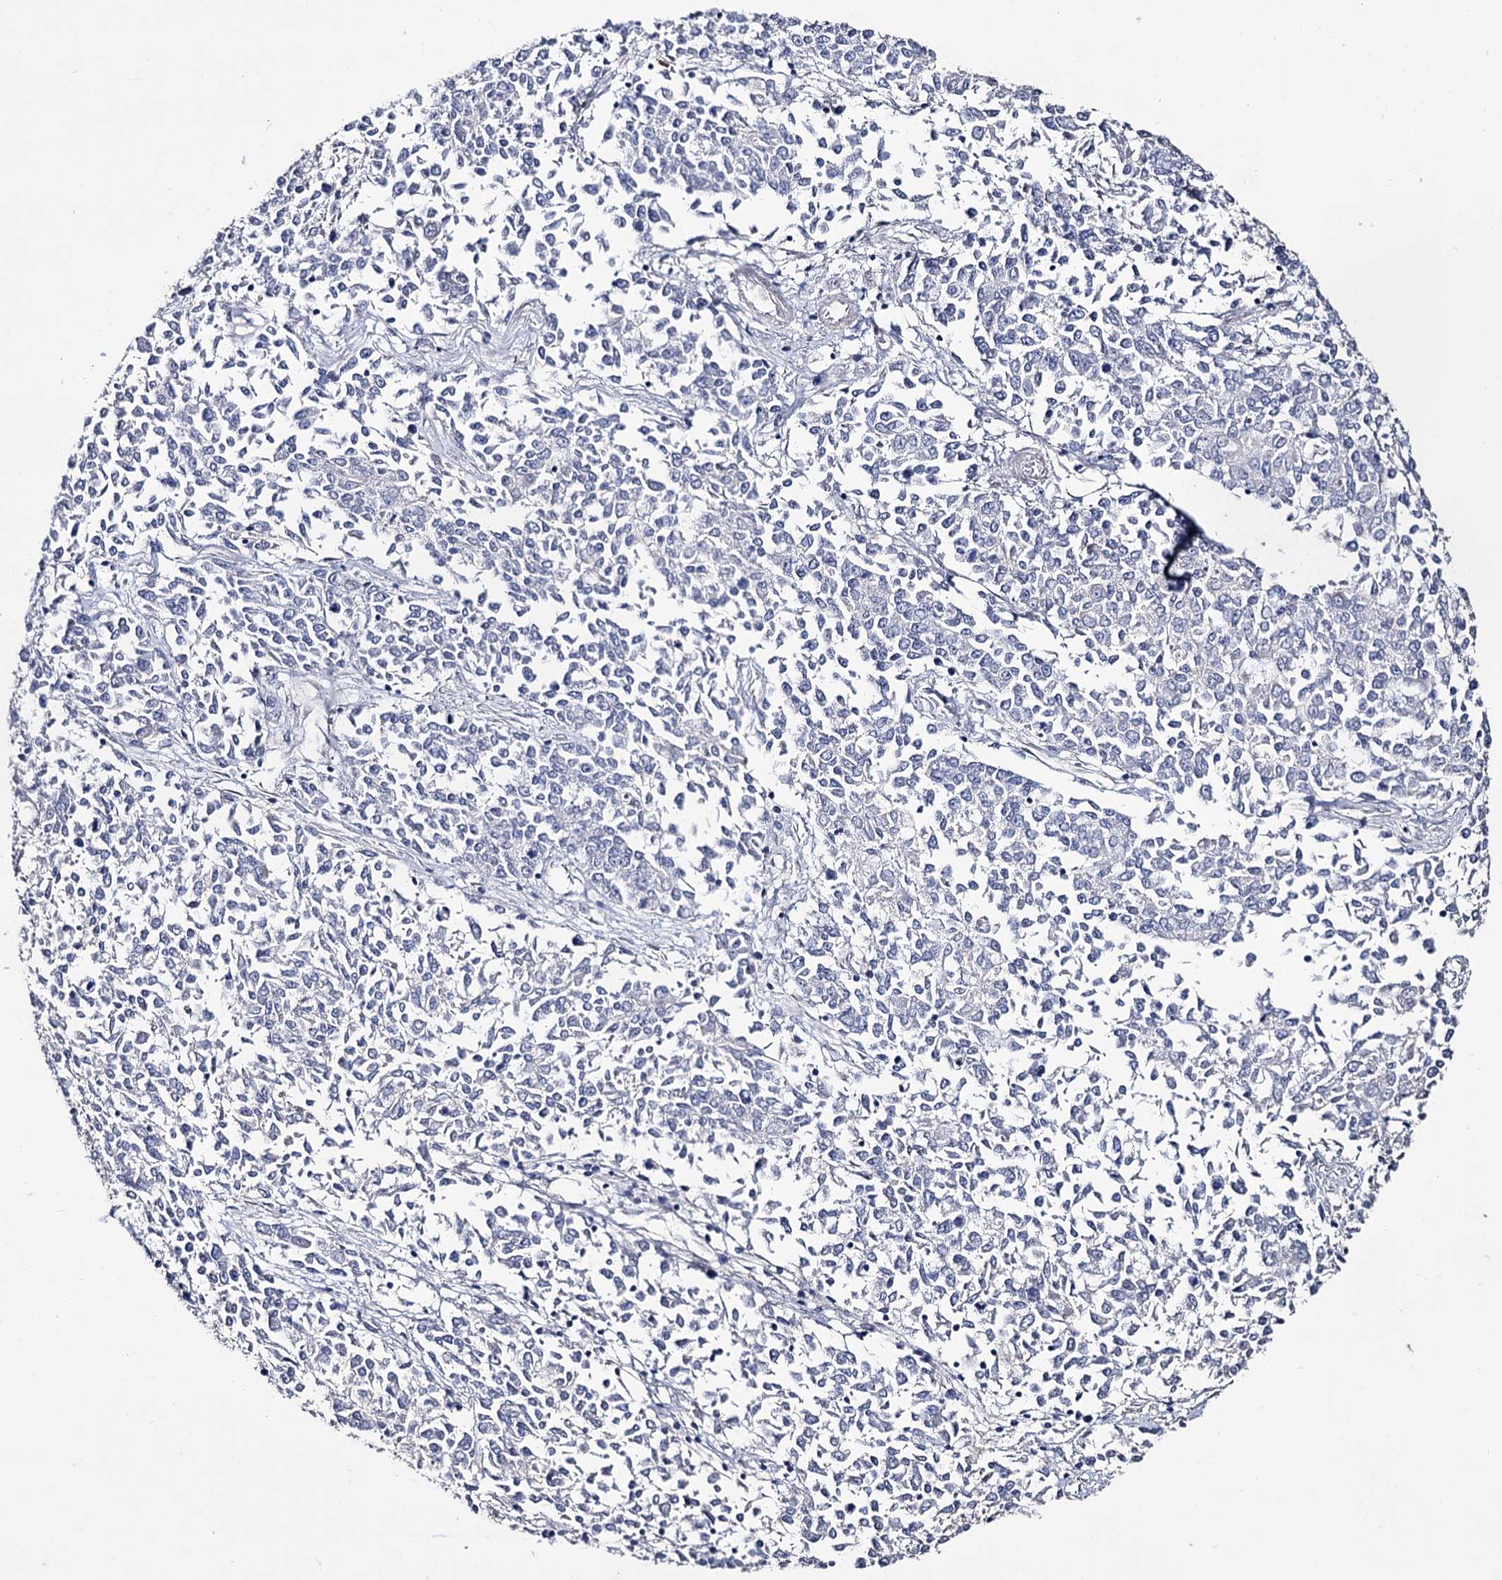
{"staining": {"intensity": "negative", "quantity": "none", "location": "none"}, "tissue": "endometrial cancer", "cell_type": "Tumor cells", "image_type": "cancer", "snomed": [{"axis": "morphology", "description": "Adenocarcinoma, NOS"}, {"axis": "topography", "description": "Endometrium"}], "caption": "Immunohistochemistry (IHC) micrograph of human adenocarcinoma (endometrial) stained for a protein (brown), which shows no staining in tumor cells.", "gene": "EPB41L5", "patient": {"sex": "female", "age": 50}}